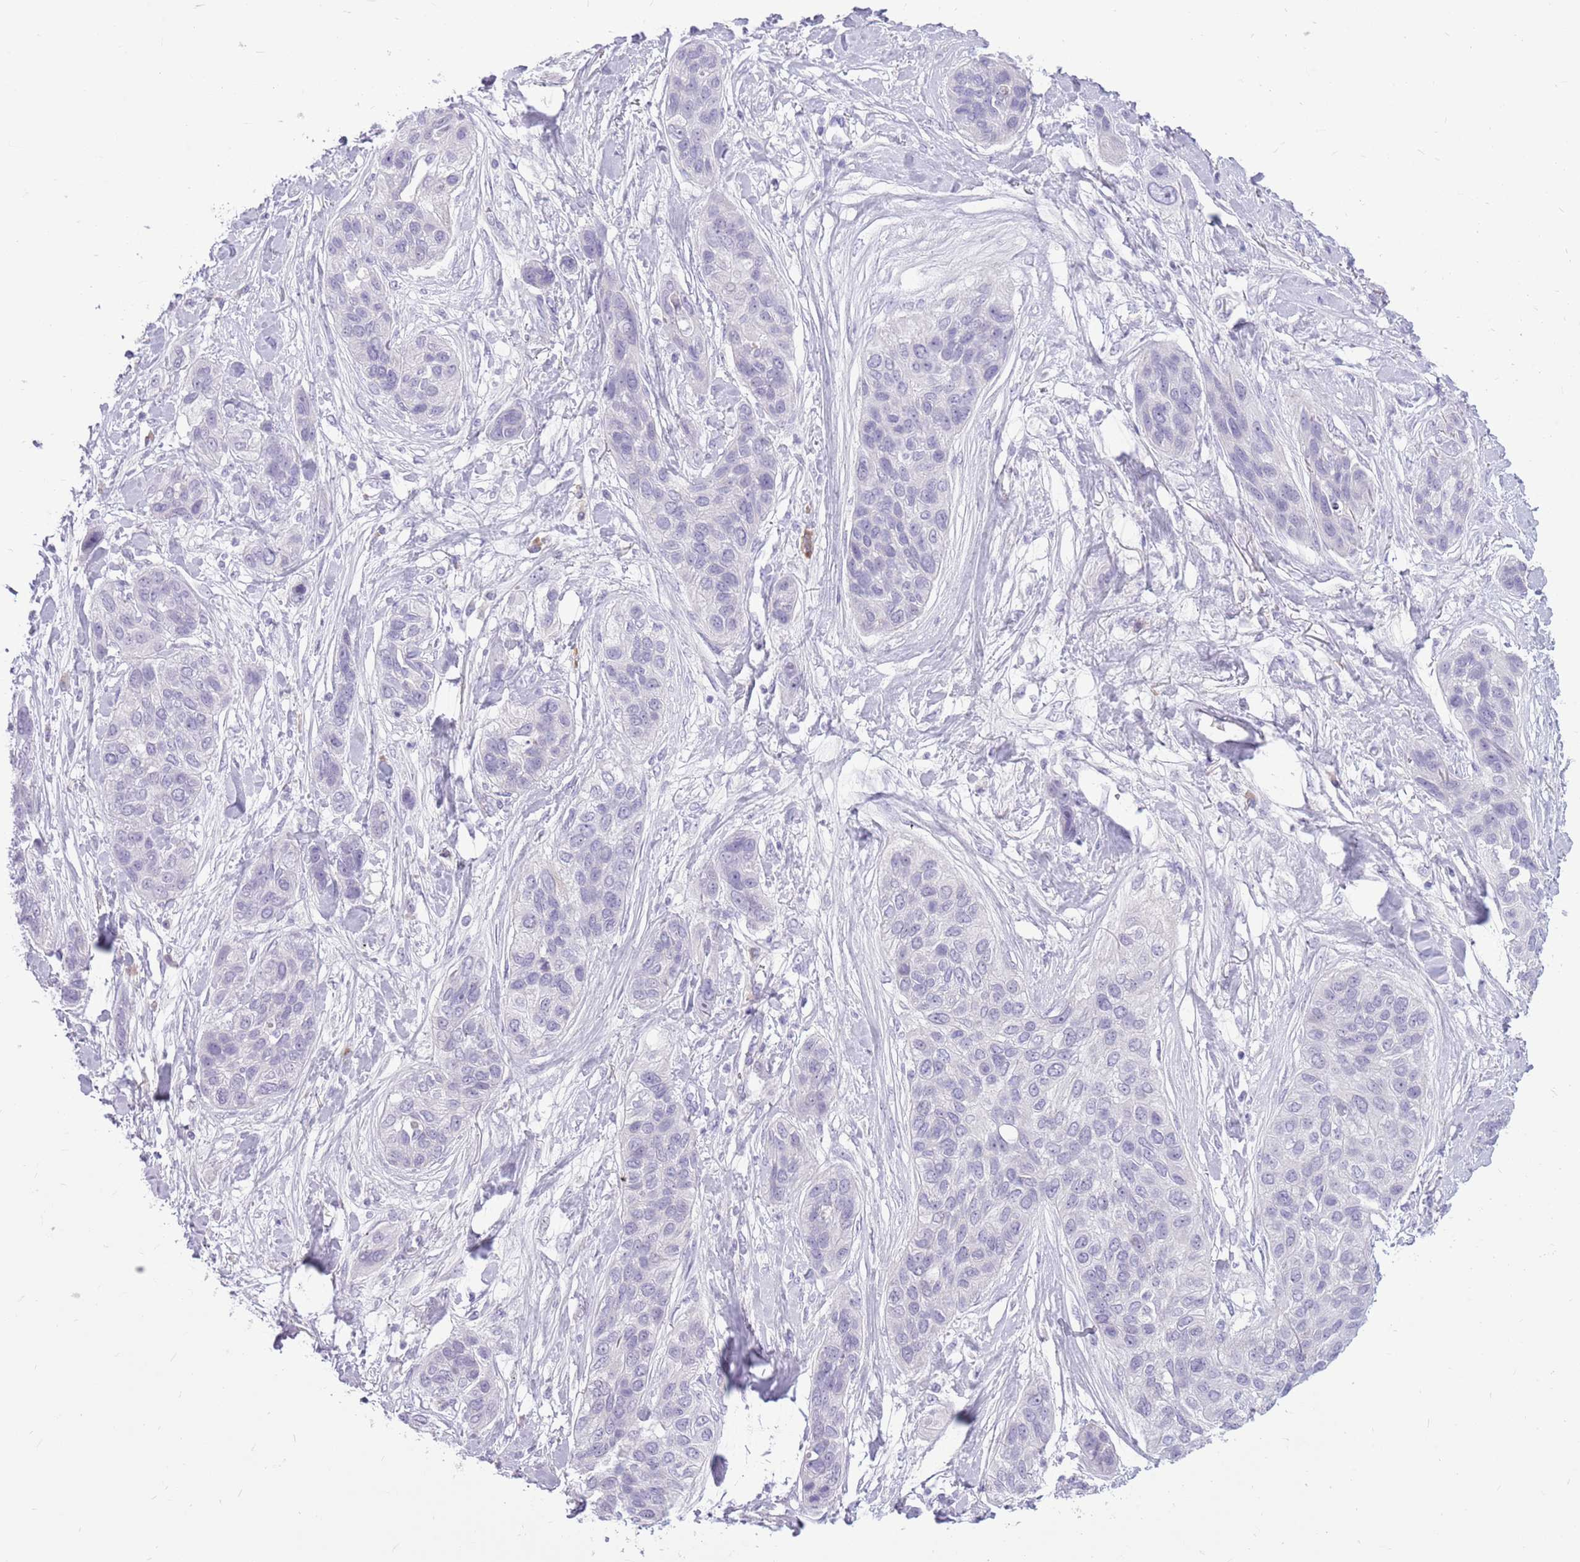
{"staining": {"intensity": "negative", "quantity": "none", "location": "none"}, "tissue": "lung cancer", "cell_type": "Tumor cells", "image_type": "cancer", "snomed": [{"axis": "morphology", "description": "Squamous cell carcinoma, NOS"}, {"axis": "topography", "description": "Lung"}], "caption": "Tumor cells show no significant positivity in lung squamous cell carcinoma. The staining was performed using DAB (3,3'-diaminobenzidine) to visualize the protein expression in brown, while the nuclei were stained in blue with hematoxylin (Magnification: 20x).", "gene": "ZNF425", "patient": {"sex": "female", "age": 70}}